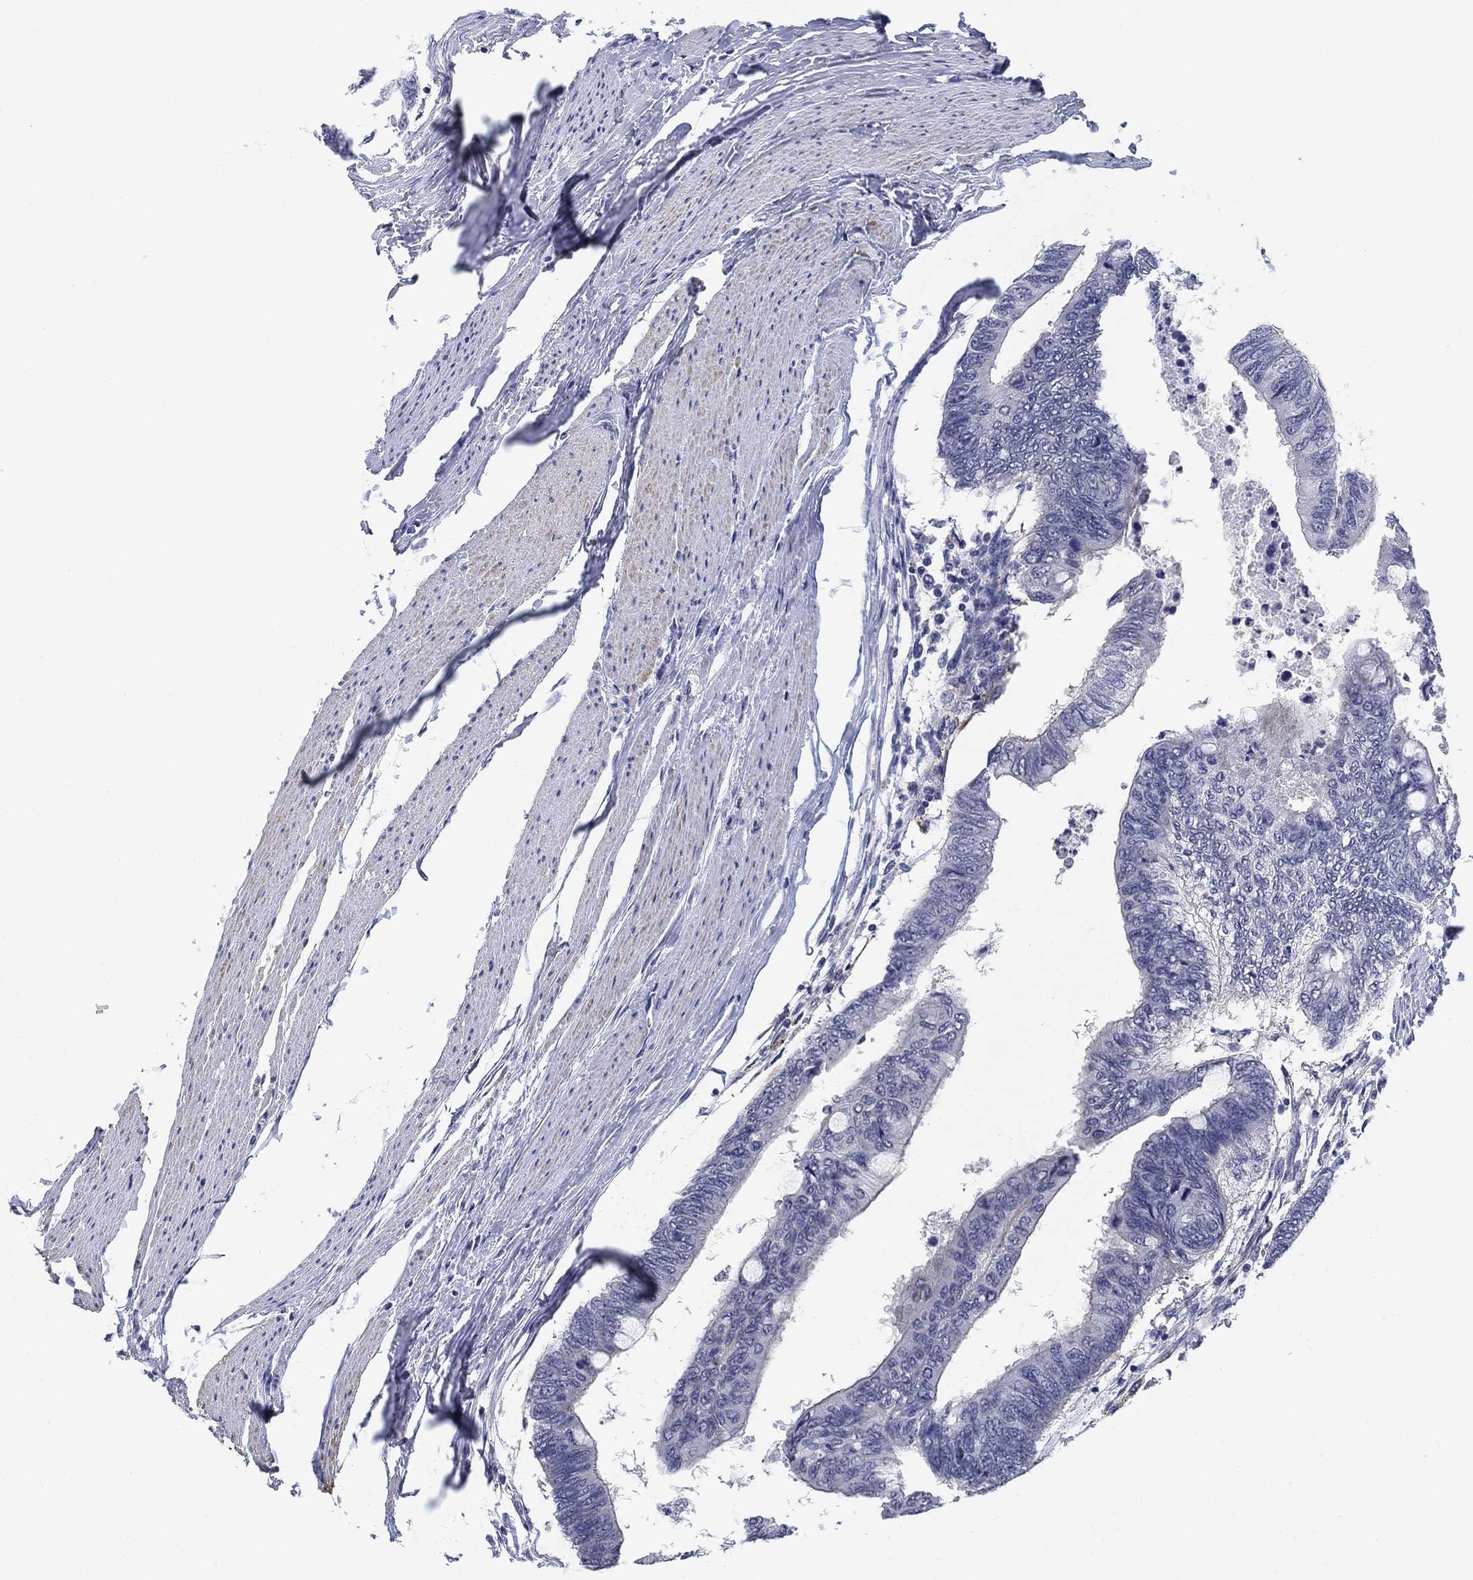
{"staining": {"intensity": "negative", "quantity": "none", "location": "none"}, "tissue": "colorectal cancer", "cell_type": "Tumor cells", "image_type": "cancer", "snomed": [{"axis": "morphology", "description": "Normal tissue, NOS"}, {"axis": "morphology", "description": "Adenocarcinoma, NOS"}, {"axis": "topography", "description": "Rectum"}, {"axis": "topography", "description": "Peripheral nerve tissue"}], "caption": "There is no significant staining in tumor cells of colorectal cancer. (DAB (3,3'-diaminobenzidine) immunohistochemistry with hematoxylin counter stain).", "gene": "OTUB2", "patient": {"sex": "male", "age": 92}}